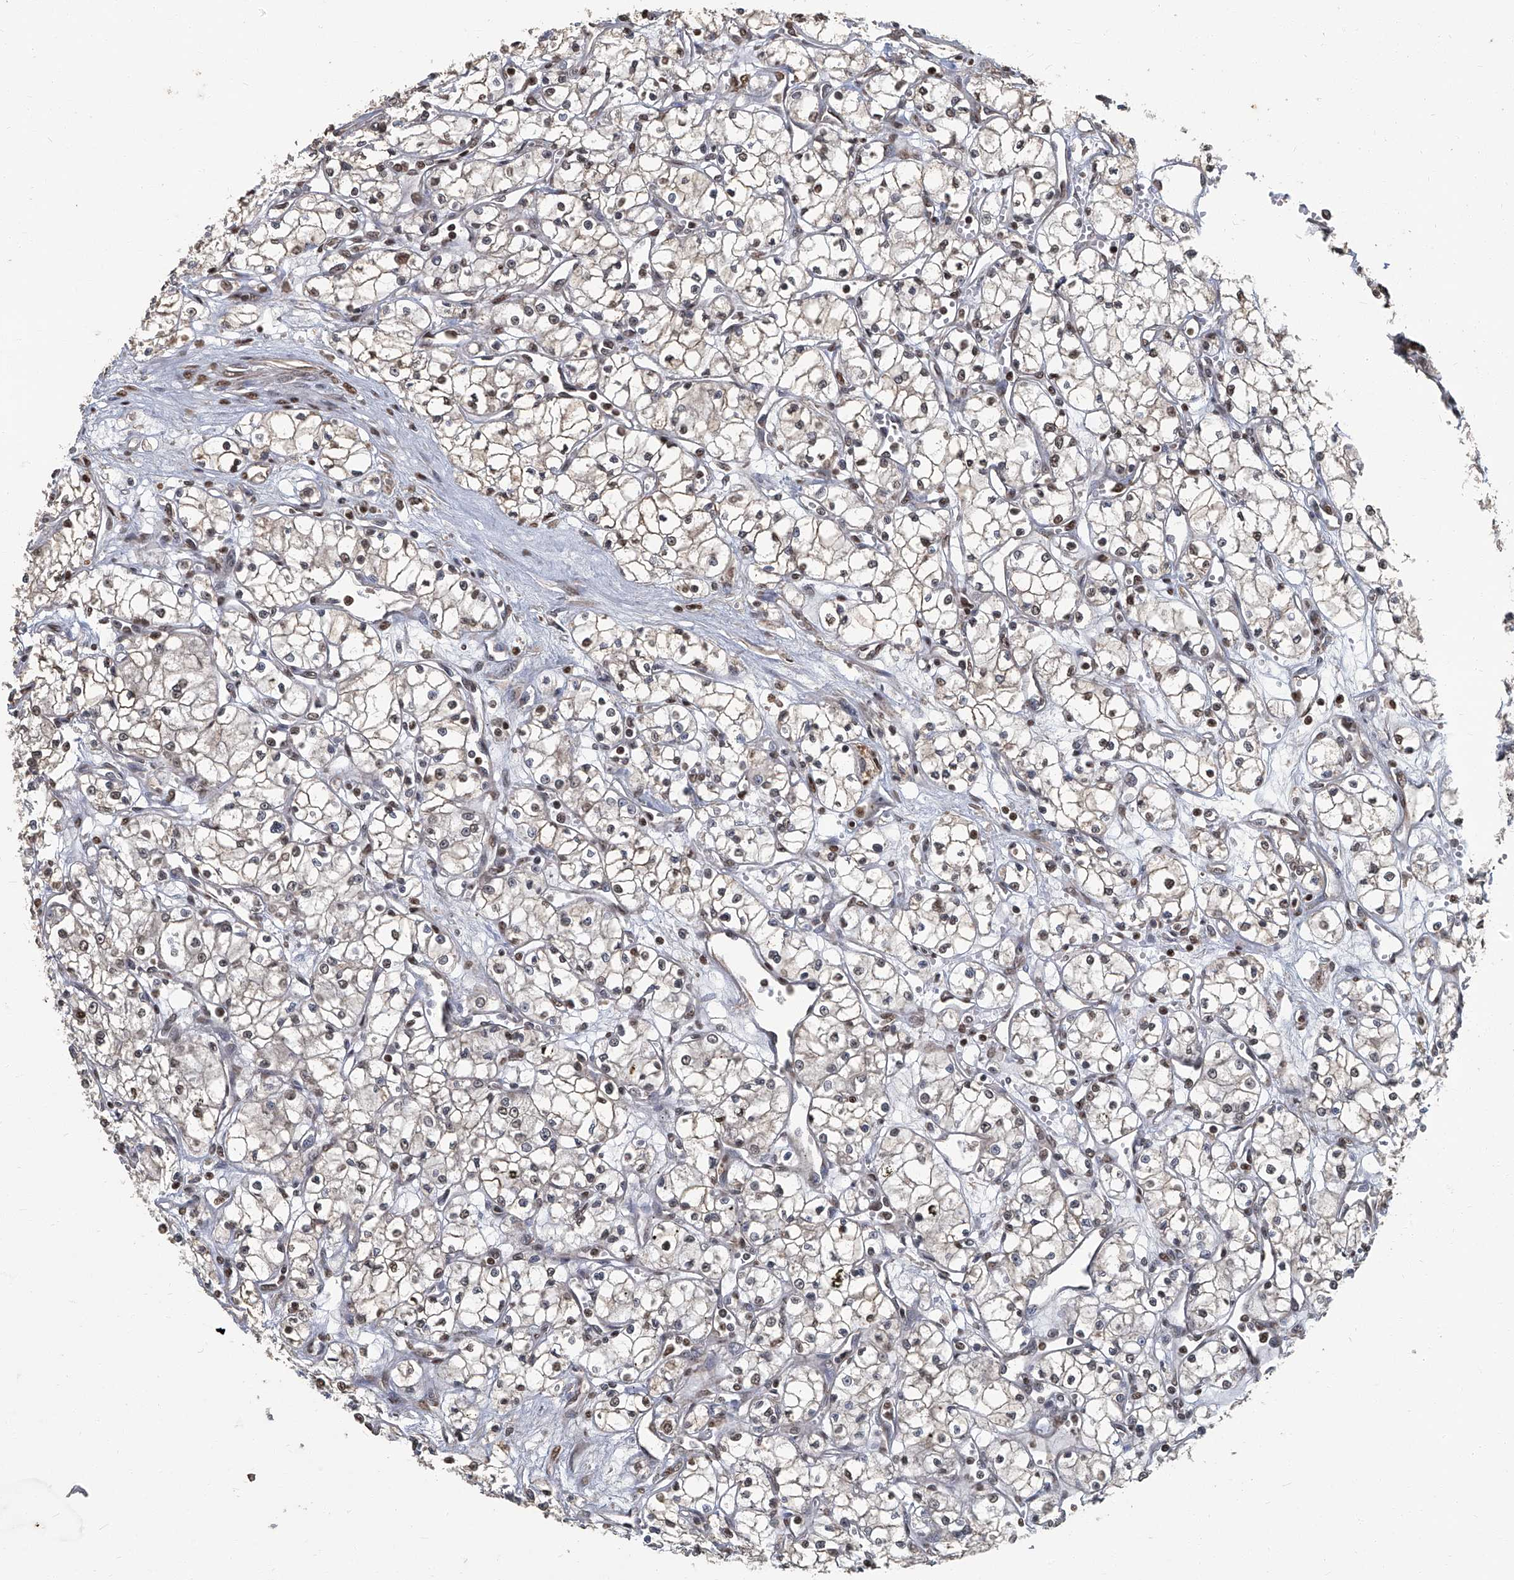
{"staining": {"intensity": "negative", "quantity": "none", "location": "none"}, "tissue": "renal cancer", "cell_type": "Tumor cells", "image_type": "cancer", "snomed": [{"axis": "morphology", "description": "Adenocarcinoma, NOS"}, {"axis": "topography", "description": "Kidney"}], "caption": "Tumor cells are negative for brown protein staining in renal cancer (adenocarcinoma).", "gene": "GPR132", "patient": {"sex": "male", "age": 59}}